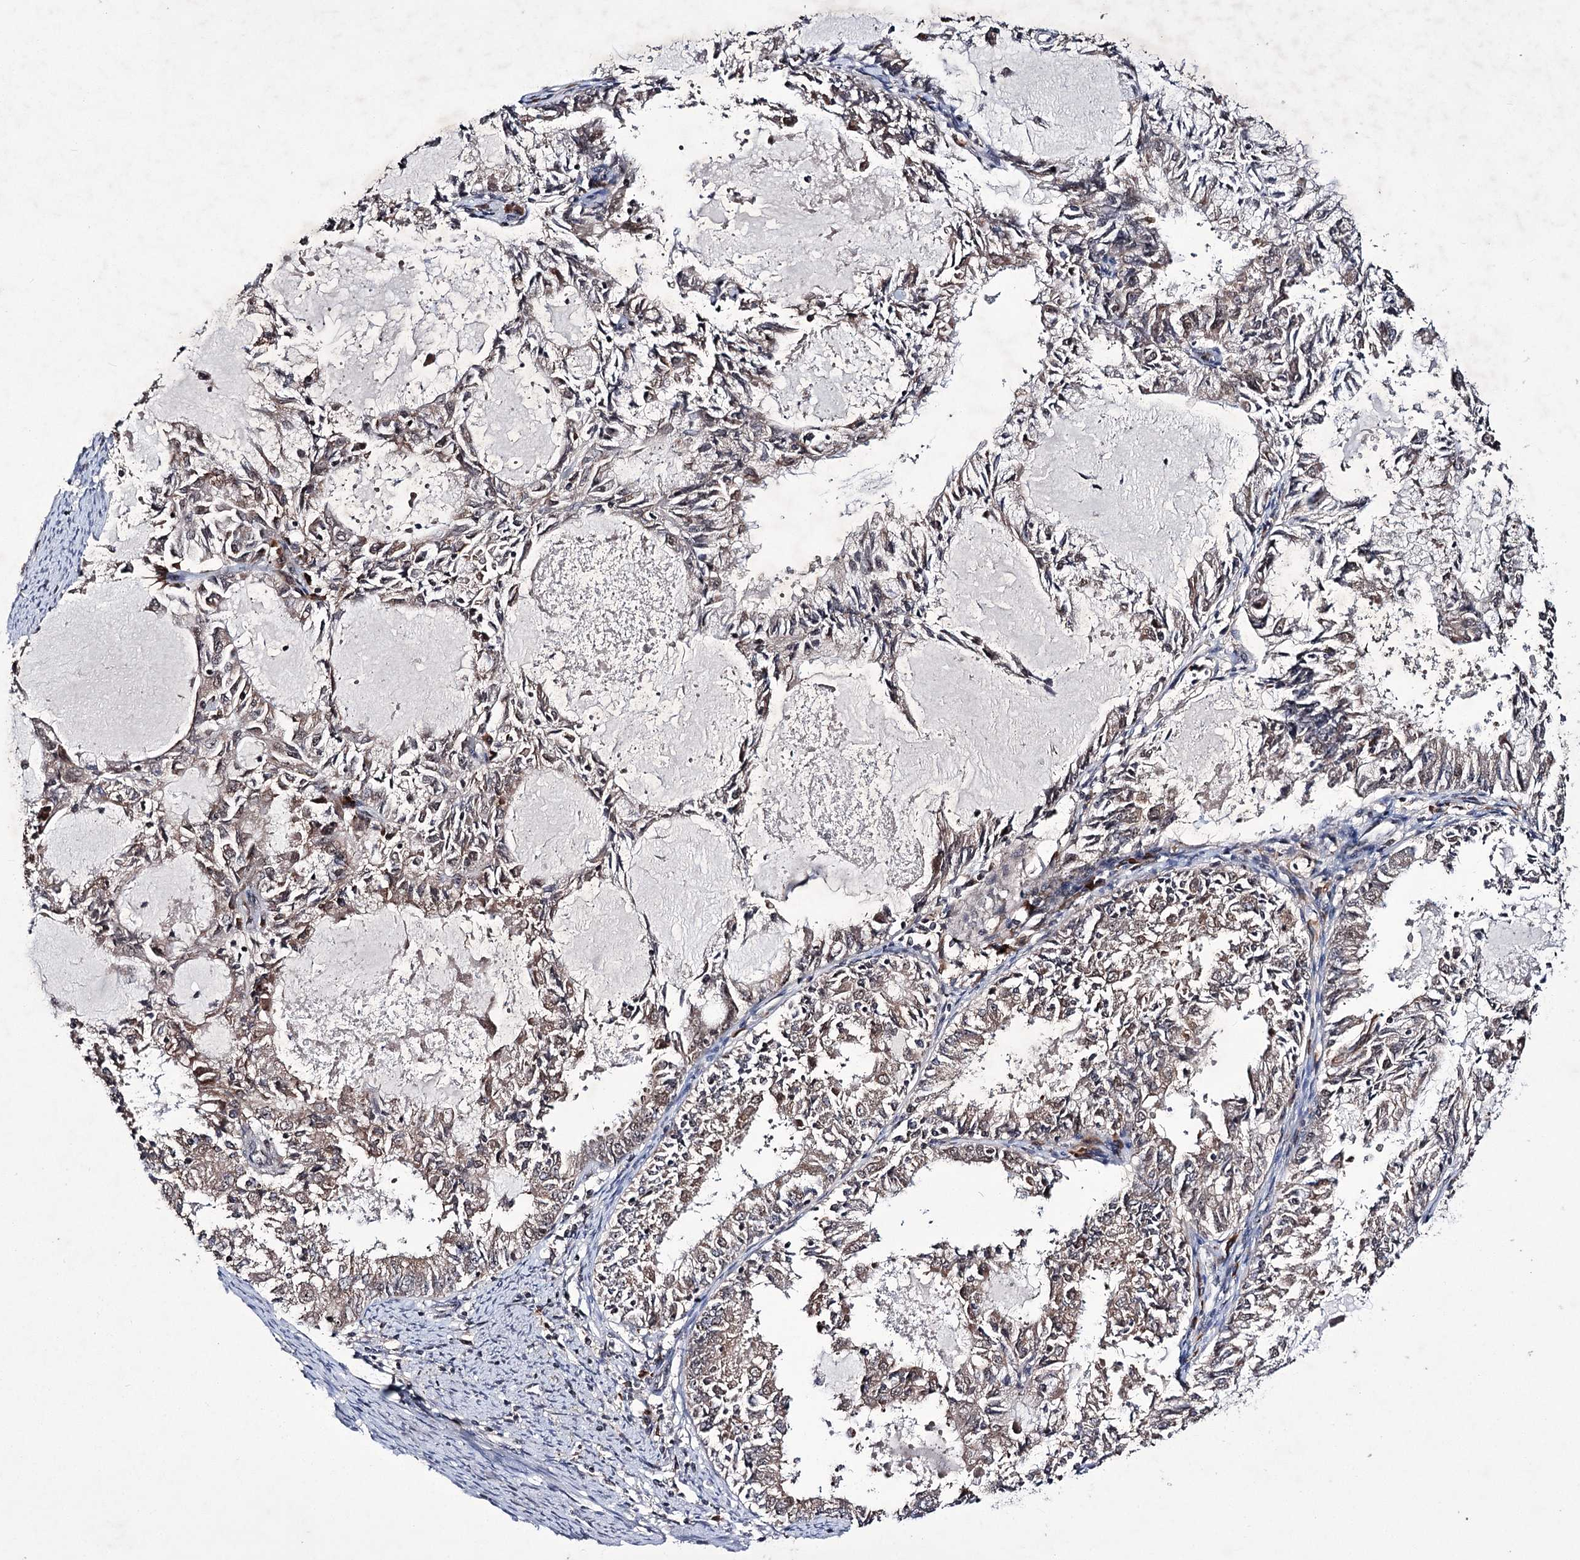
{"staining": {"intensity": "weak", "quantity": "25%-75%", "location": "cytoplasmic/membranous,nuclear"}, "tissue": "endometrial cancer", "cell_type": "Tumor cells", "image_type": "cancer", "snomed": [{"axis": "morphology", "description": "Adenocarcinoma, NOS"}, {"axis": "topography", "description": "Endometrium"}], "caption": "Tumor cells show low levels of weak cytoplasmic/membranous and nuclear expression in about 25%-75% of cells in endometrial adenocarcinoma.", "gene": "VGLL4", "patient": {"sex": "female", "age": 57}}